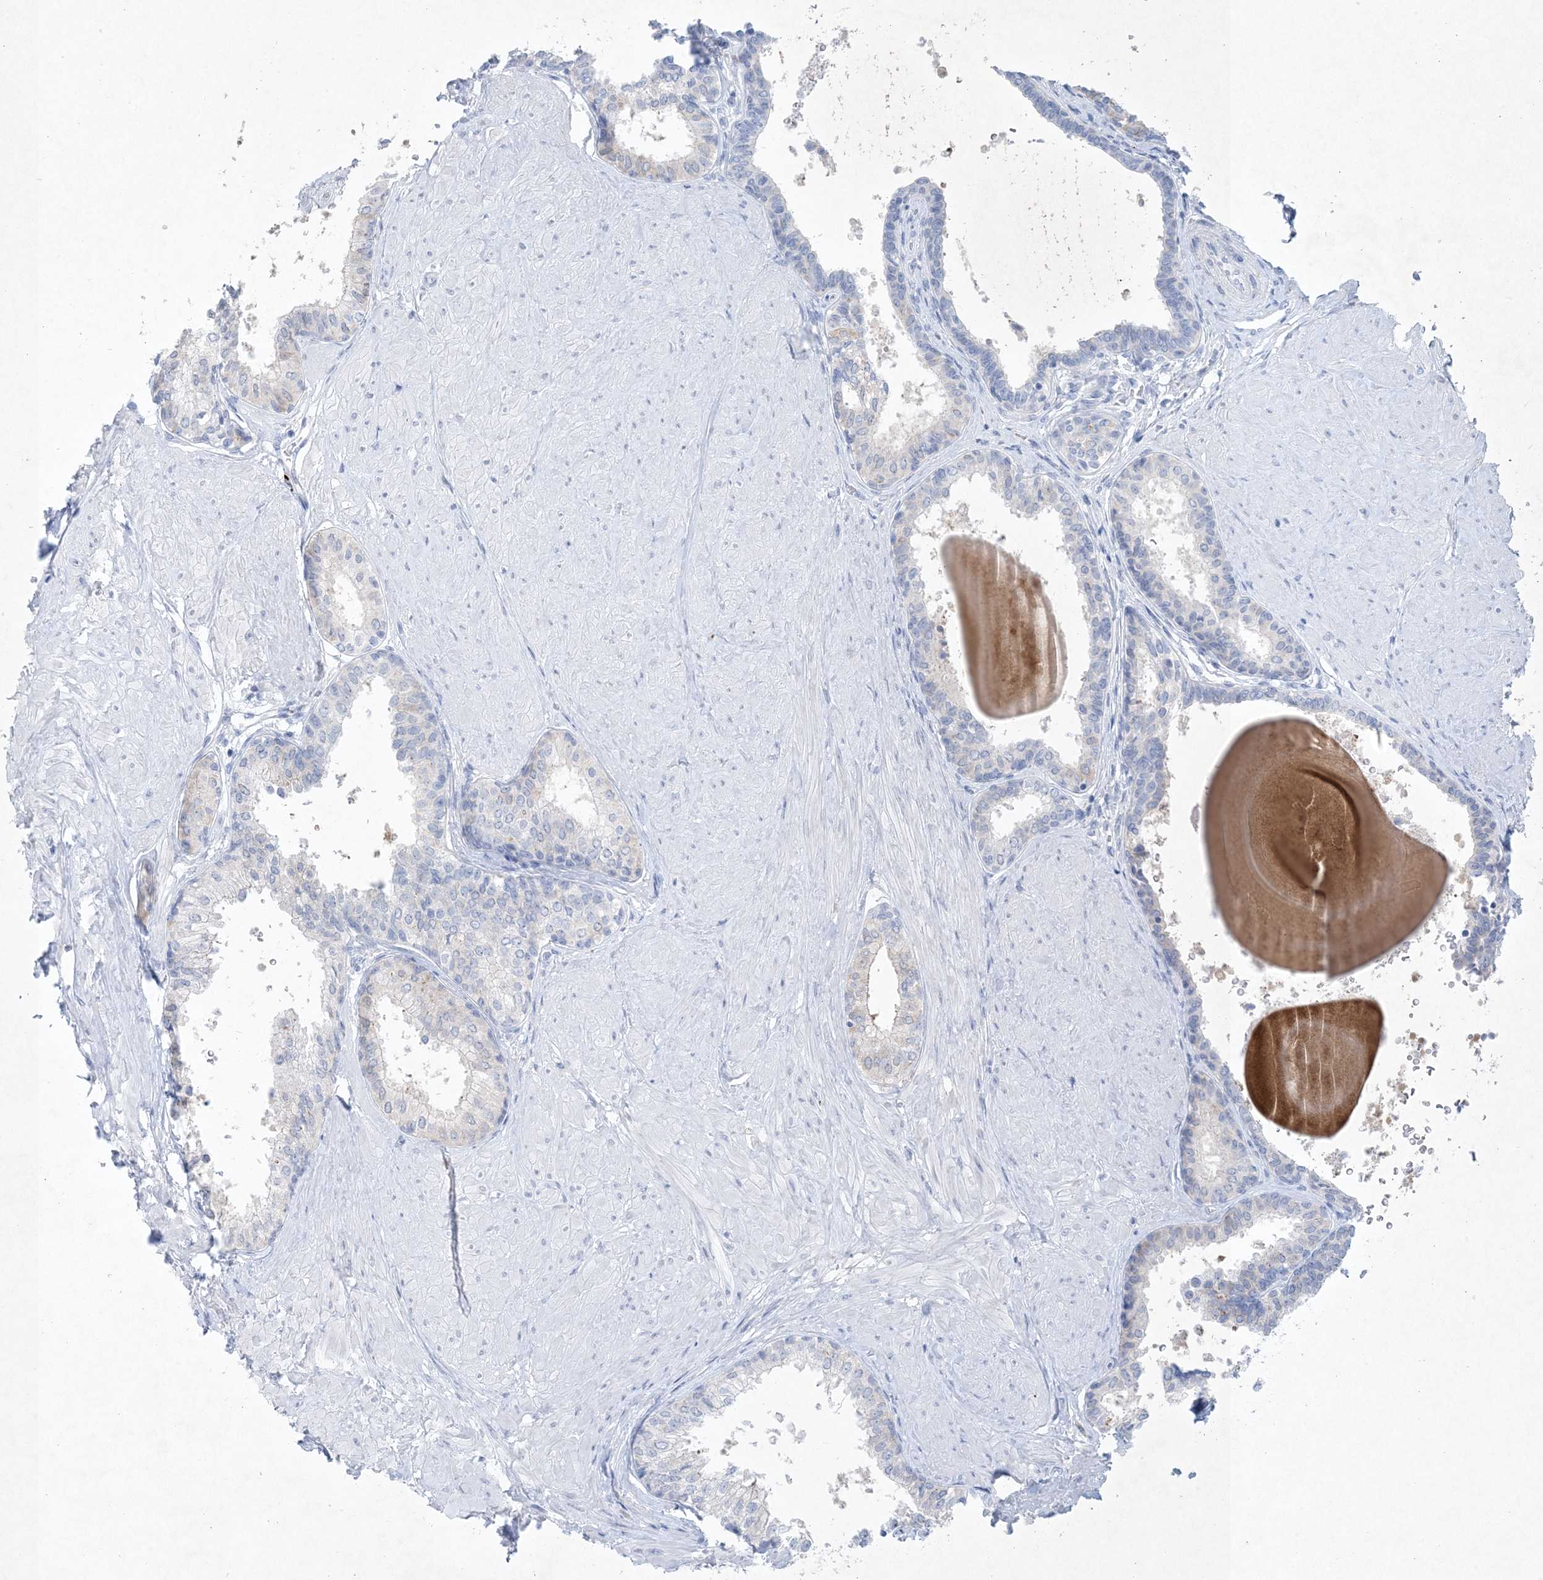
{"staining": {"intensity": "moderate", "quantity": "<25%", "location": "cytoplasmic/membranous"}, "tissue": "prostate", "cell_type": "Glandular cells", "image_type": "normal", "snomed": [{"axis": "morphology", "description": "Normal tissue, NOS"}, {"axis": "topography", "description": "Prostate"}], "caption": "The photomicrograph exhibits a brown stain indicating the presence of a protein in the cytoplasmic/membranous of glandular cells in prostate. The staining was performed using DAB (3,3'-diaminobenzidine), with brown indicating positive protein expression. Nuclei are stained blue with hematoxylin.", "gene": "GABRG1", "patient": {"sex": "male", "age": 48}}